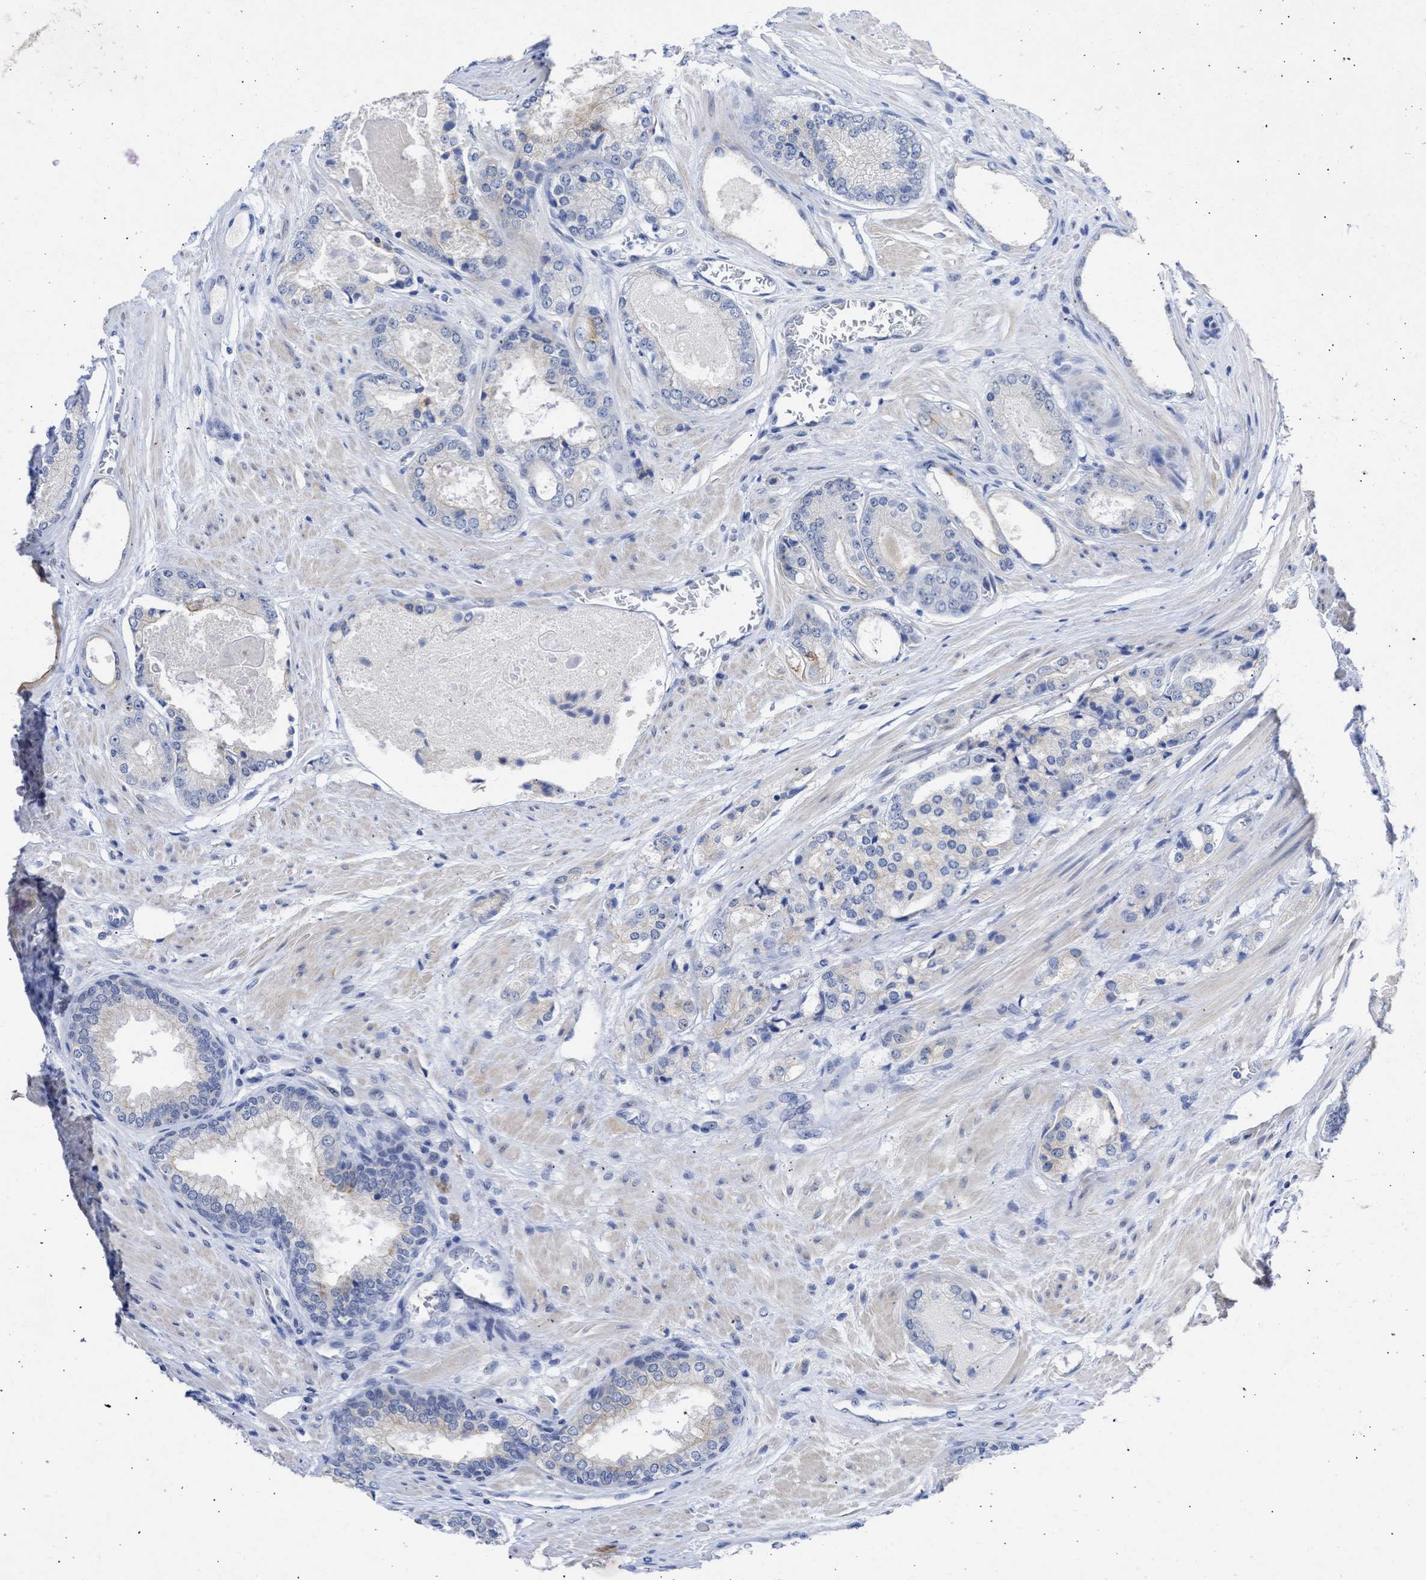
{"staining": {"intensity": "negative", "quantity": "none", "location": "none"}, "tissue": "prostate cancer", "cell_type": "Tumor cells", "image_type": "cancer", "snomed": [{"axis": "morphology", "description": "Adenocarcinoma, High grade"}, {"axis": "topography", "description": "Prostate"}], "caption": "DAB immunohistochemical staining of human prostate cancer (adenocarcinoma (high-grade)) reveals no significant expression in tumor cells.", "gene": "DDX41", "patient": {"sex": "male", "age": 65}}